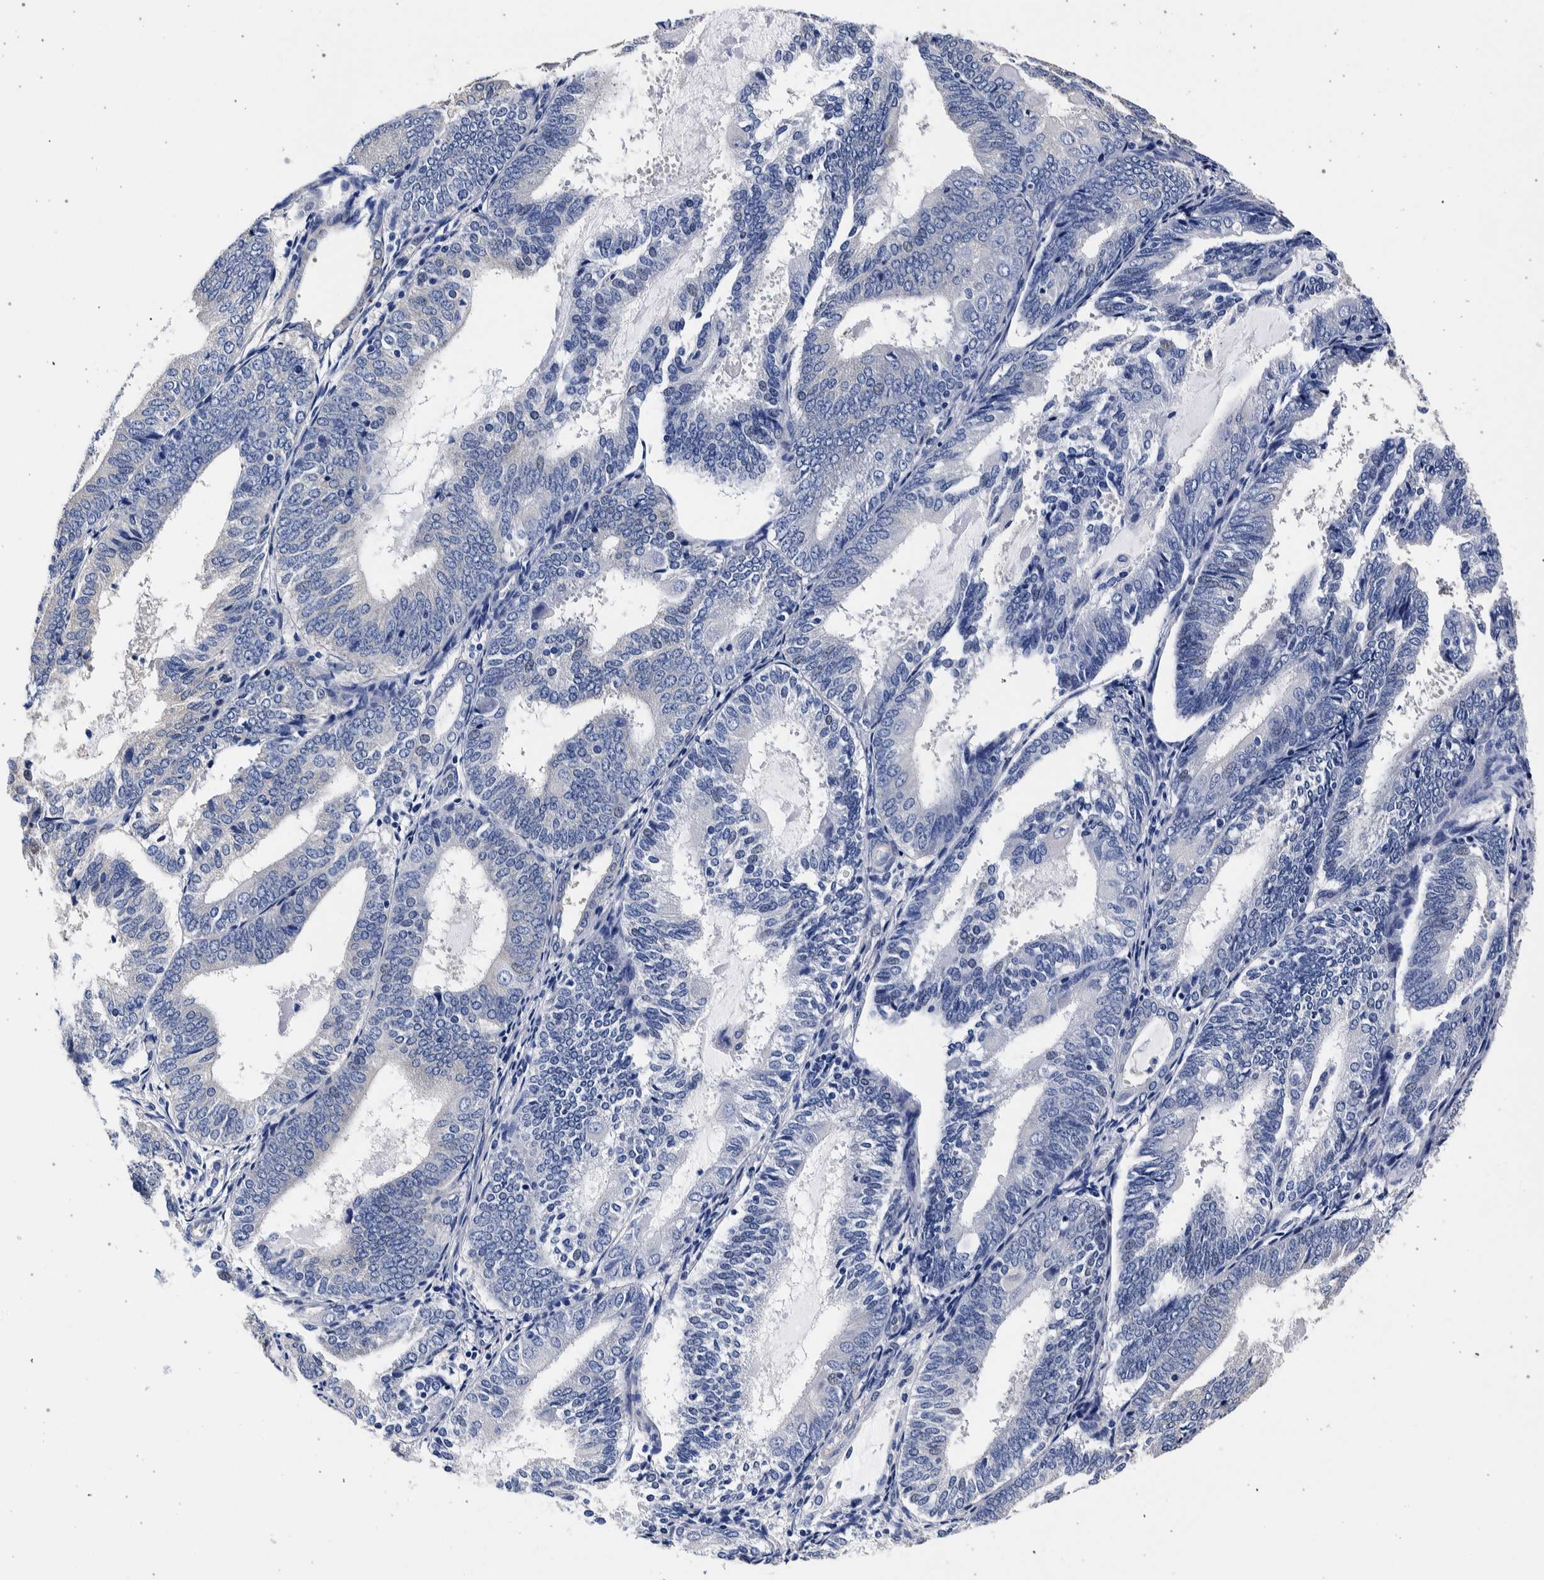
{"staining": {"intensity": "negative", "quantity": "none", "location": "none"}, "tissue": "endometrial cancer", "cell_type": "Tumor cells", "image_type": "cancer", "snomed": [{"axis": "morphology", "description": "Adenocarcinoma, NOS"}, {"axis": "topography", "description": "Endometrium"}], "caption": "High power microscopy photomicrograph of an IHC photomicrograph of endometrial adenocarcinoma, revealing no significant positivity in tumor cells. (Brightfield microscopy of DAB IHC at high magnification).", "gene": "NIBAN2", "patient": {"sex": "female", "age": 81}}